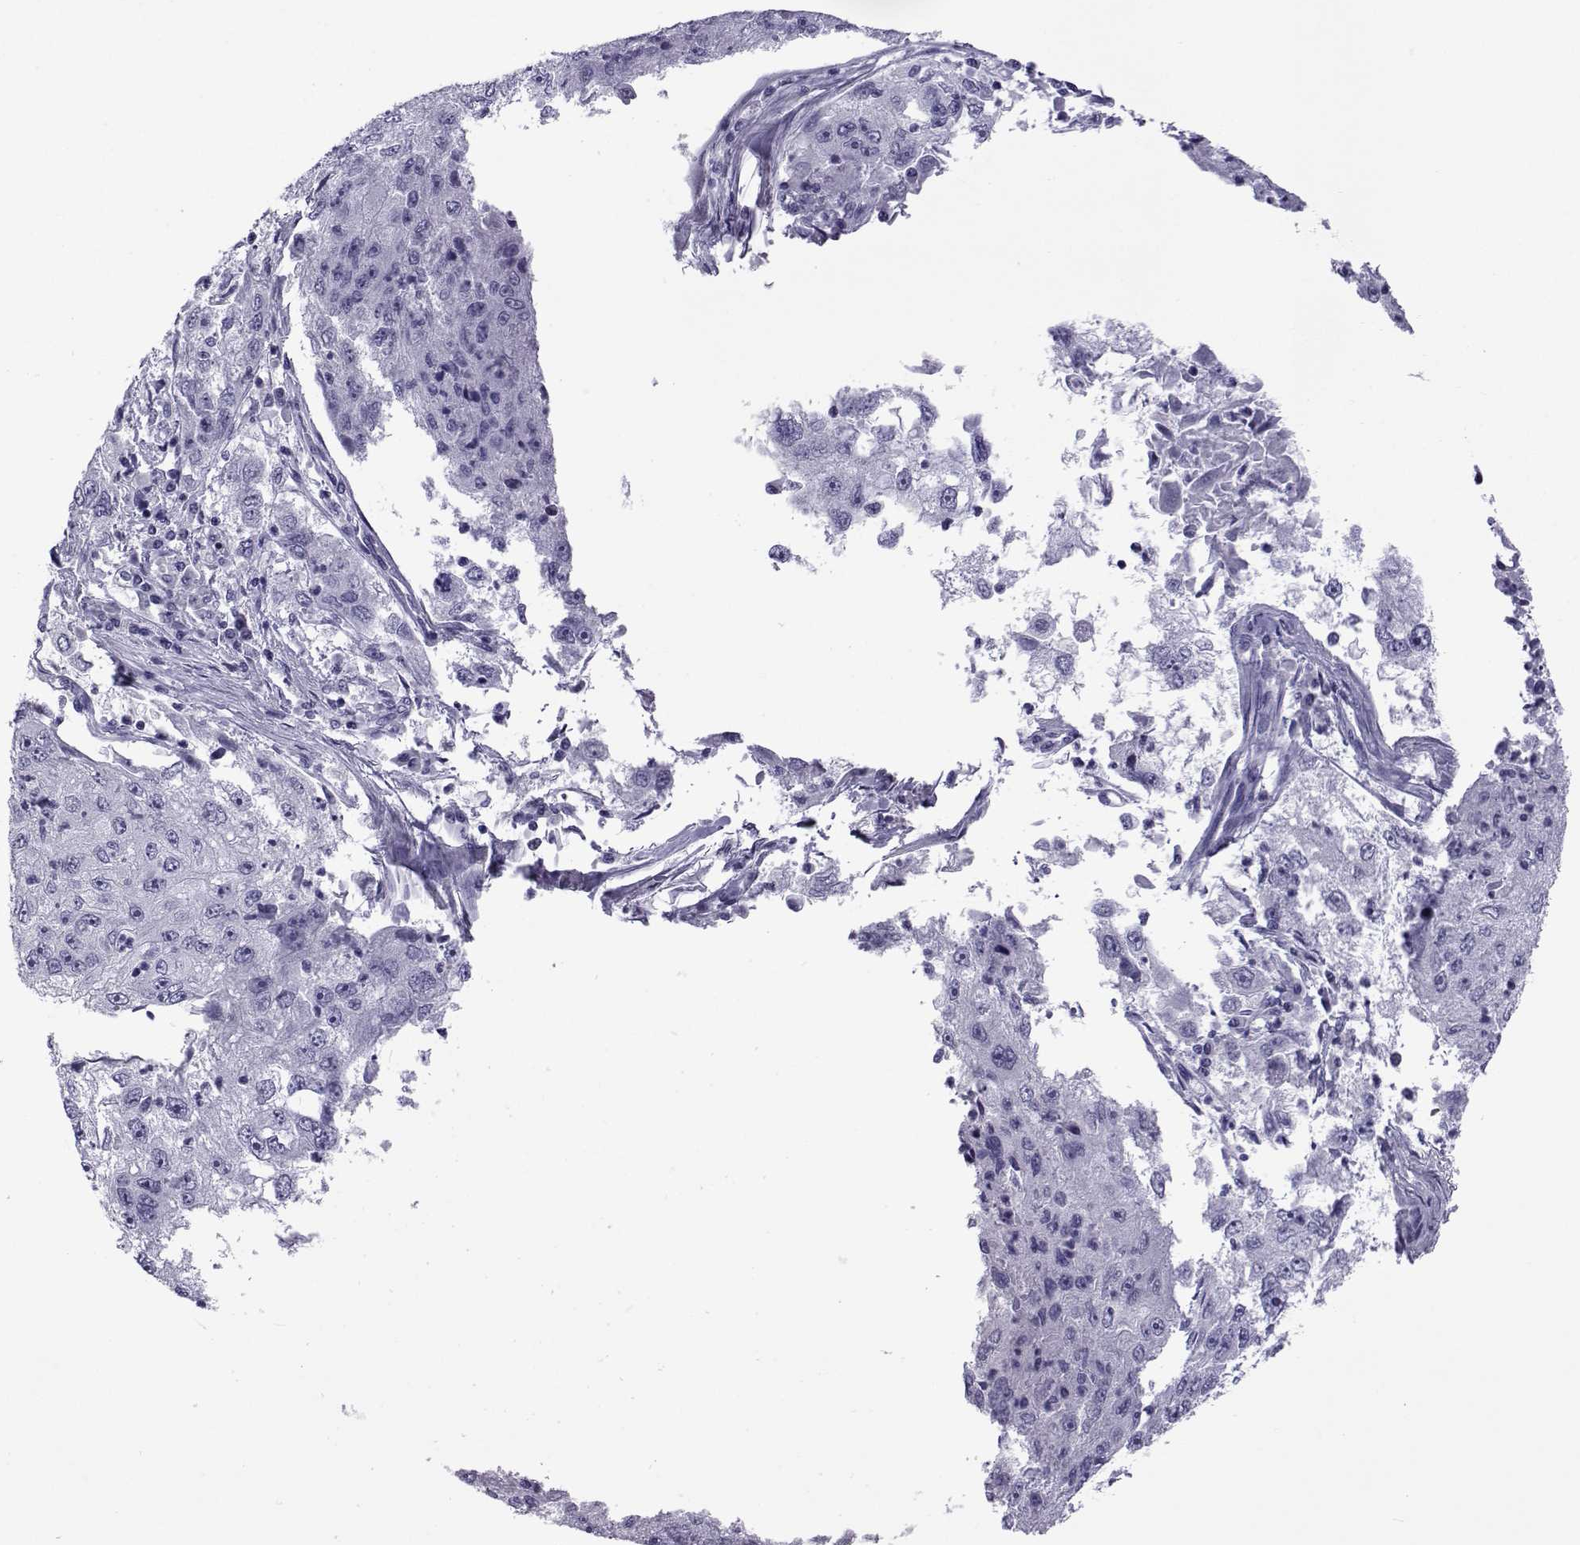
{"staining": {"intensity": "negative", "quantity": "none", "location": "none"}, "tissue": "cervical cancer", "cell_type": "Tumor cells", "image_type": "cancer", "snomed": [{"axis": "morphology", "description": "Squamous cell carcinoma, NOS"}, {"axis": "topography", "description": "Cervix"}], "caption": "Immunohistochemical staining of cervical cancer shows no significant staining in tumor cells.", "gene": "ACTL7A", "patient": {"sex": "female", "age": 36}}